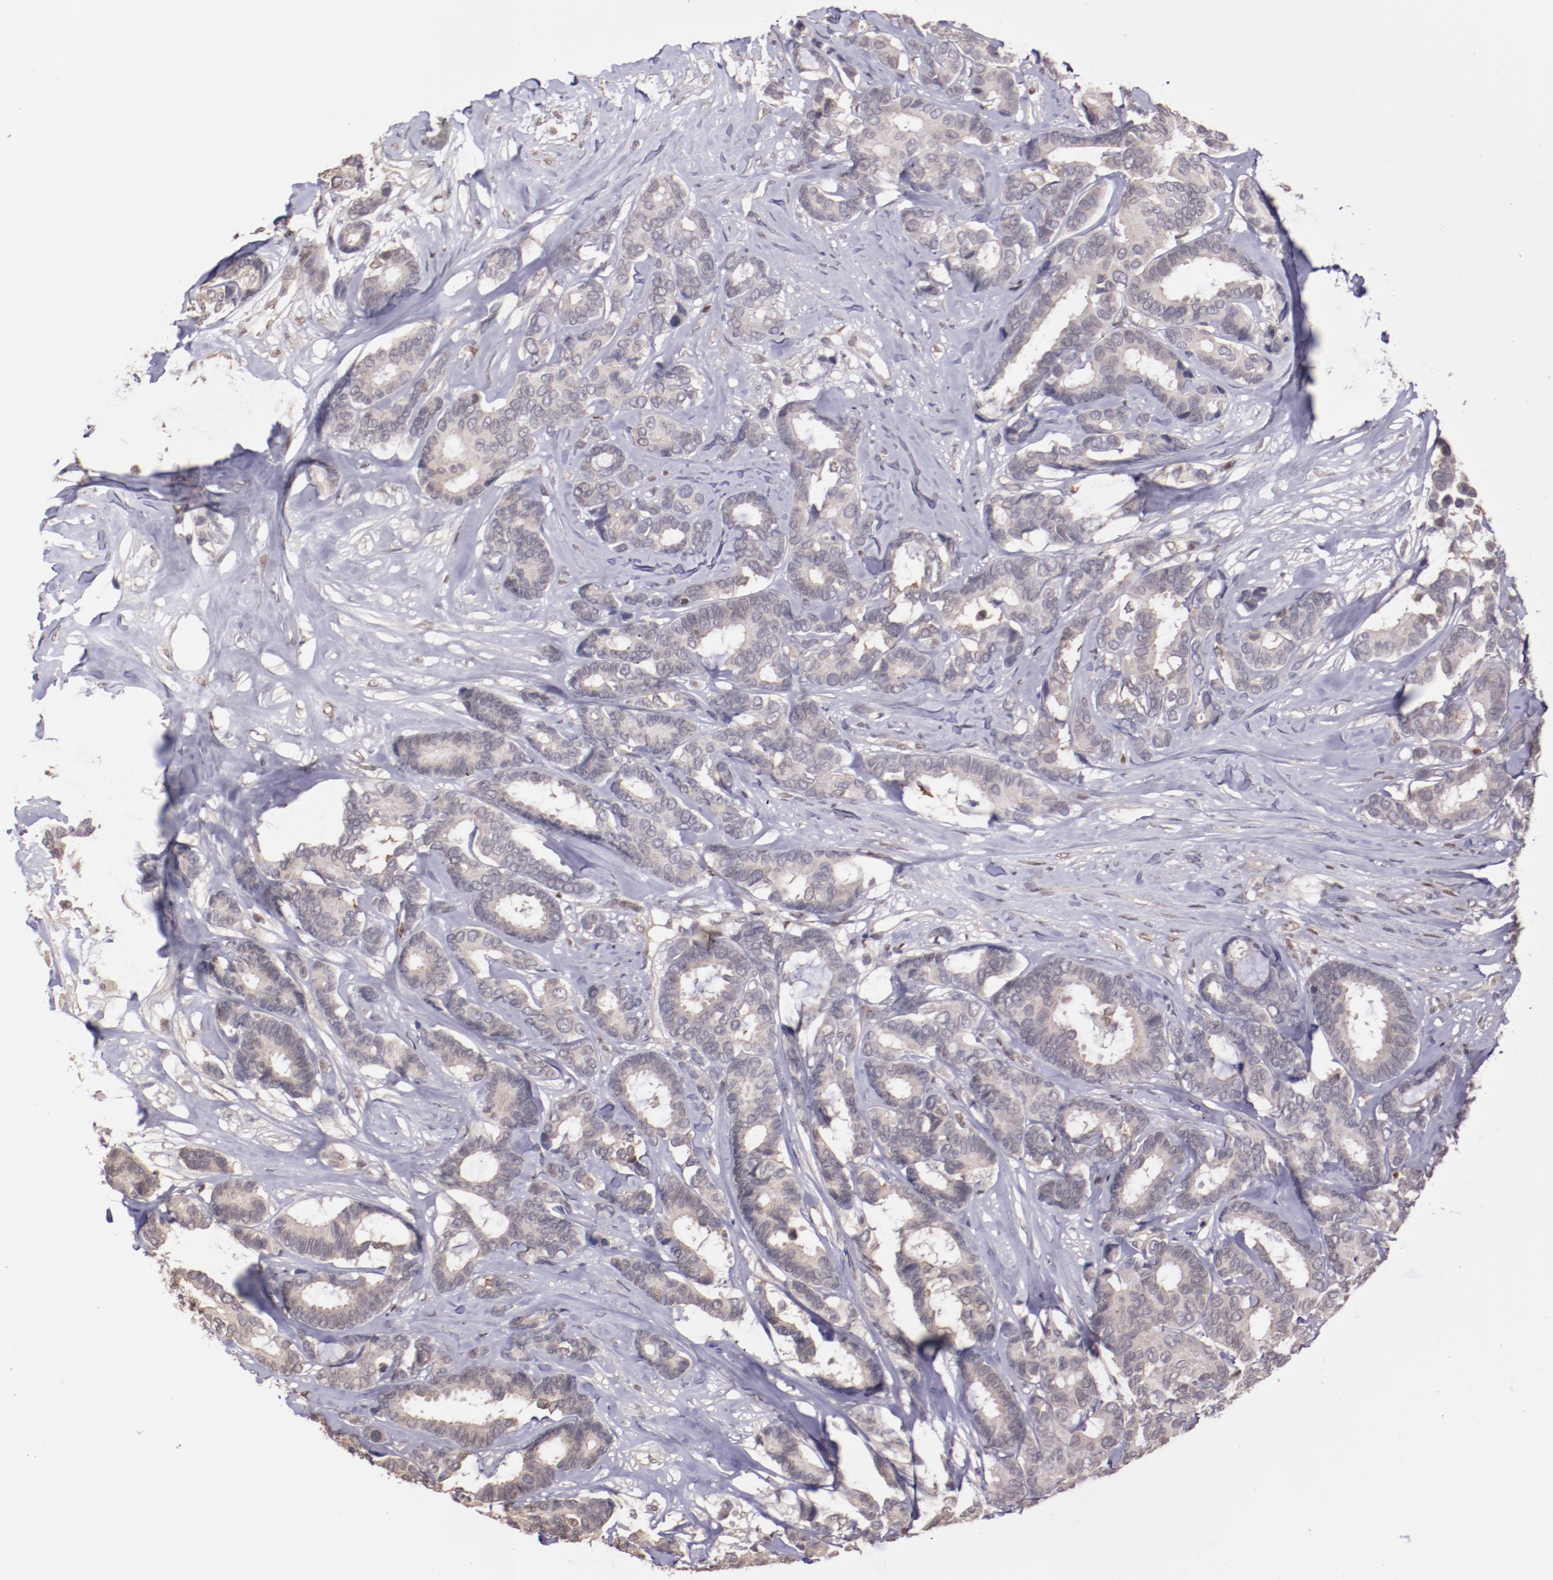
{"staining": {"intensity": "weak", "quantity": "25%-75%", "location": "cytoplasmic/membranous"}, "tissue": "breast cancer", "cell_type": "Tumor cells", "image_type": "cancer", "snomed": [{"axis": "morphology", "description": "Duct carcinoma"}, {"axis": "topography", "description": "Breast"}], "caption": "Breast cancer (infiltrating ductal carcinoma) stained with a brown dye demonstrates weak cytoplasmic/membranous positive expression in about 25%-75% of tumor cells.", "gene": "NUP62CL", "patient": {"sex": "female", "age": 87}}